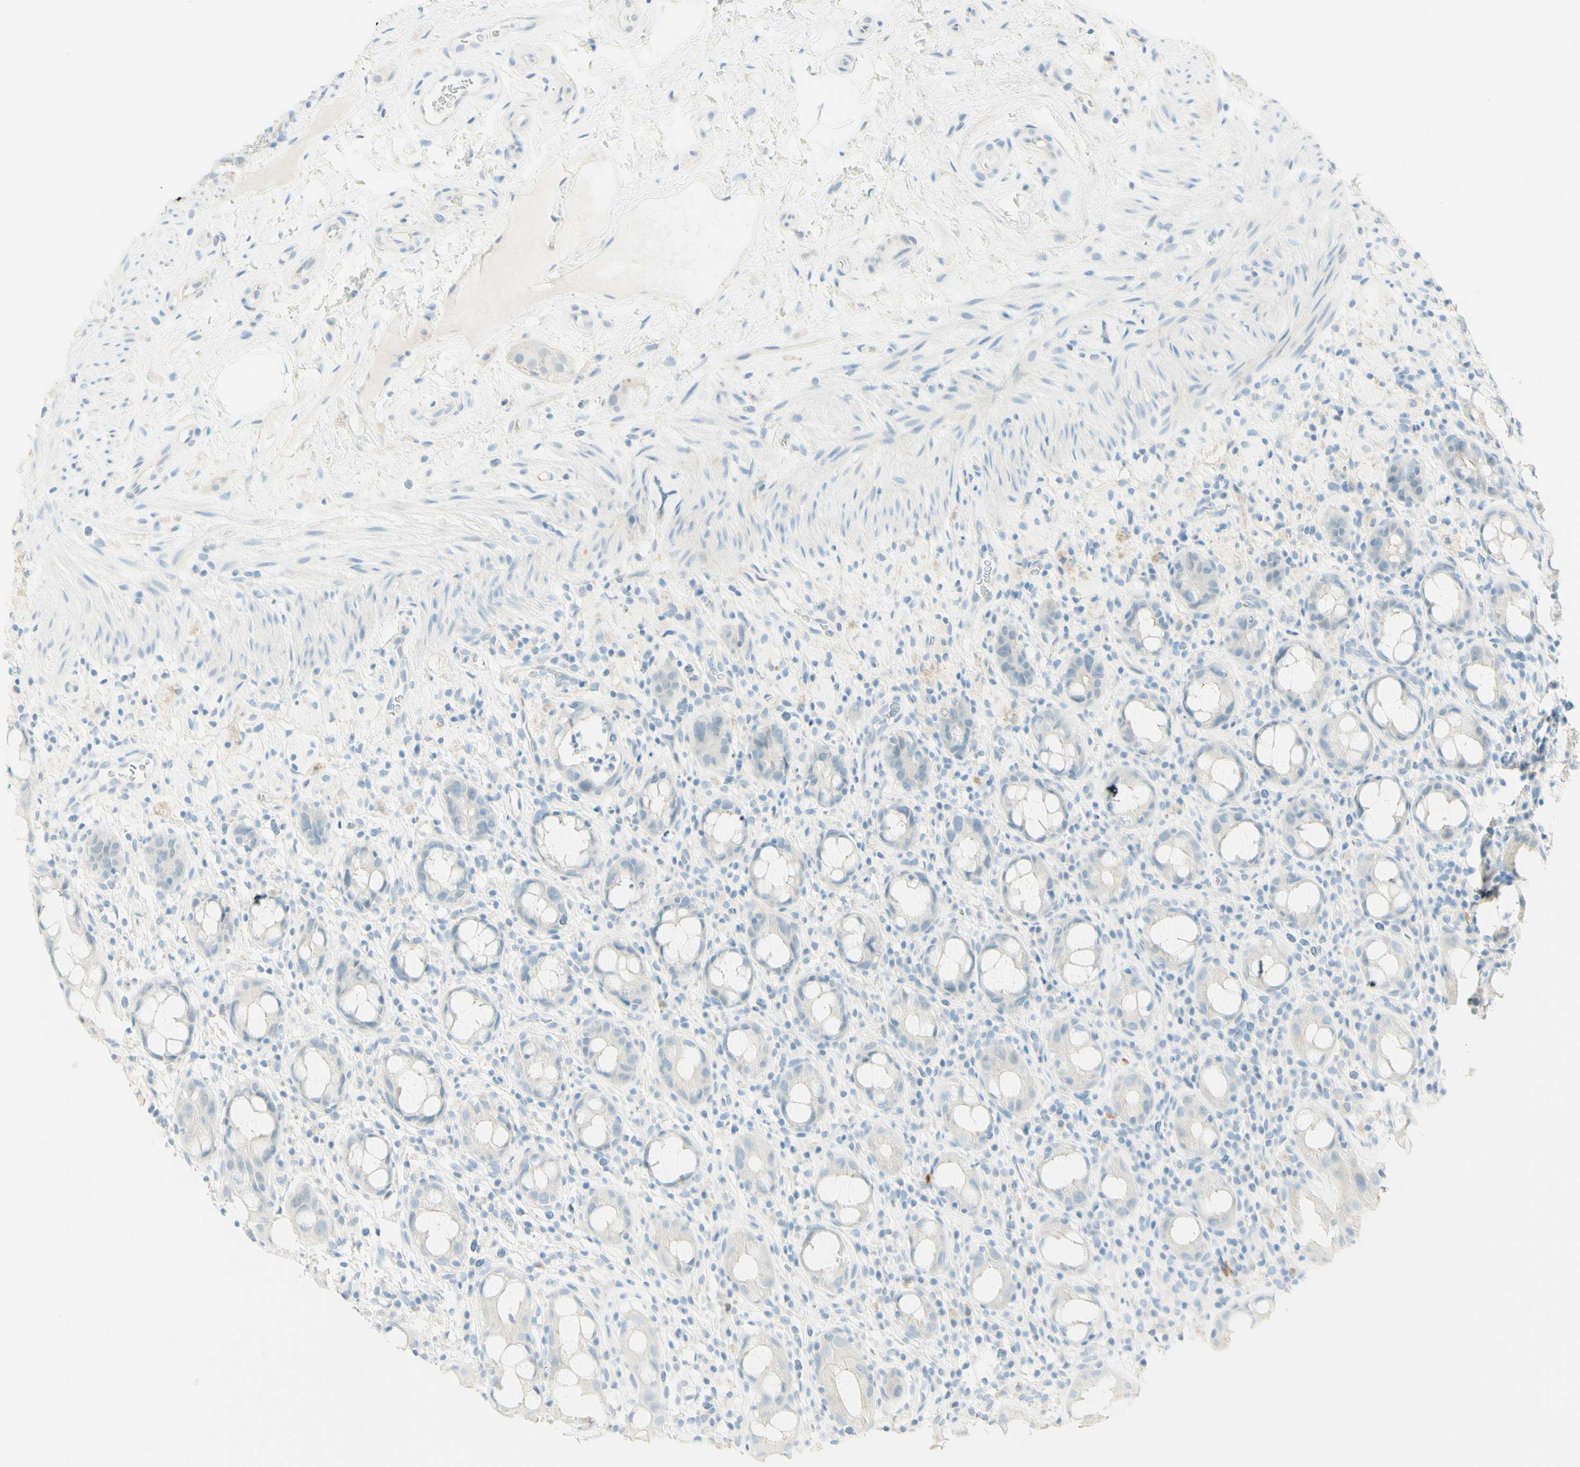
{"staining": {"intensity": "negative", "quantity": "none", "location": "none"}, "tissue": "rectum", "cell_type": "Glandular cells", "image_type": "normal", "snomed": [{"axis": "morphology", "description": "Normal tissue, NOS"}, {"axis": "topography", "description": "Rectum"}], "caption": "Protein analysis of unremarkable rectum displays no significant staining in glandular cells. (DAB immunohistochemistry (IHC), high magnification).", "gene": "TMEM132D", "patient": {"sex": "male", "age": 44}}